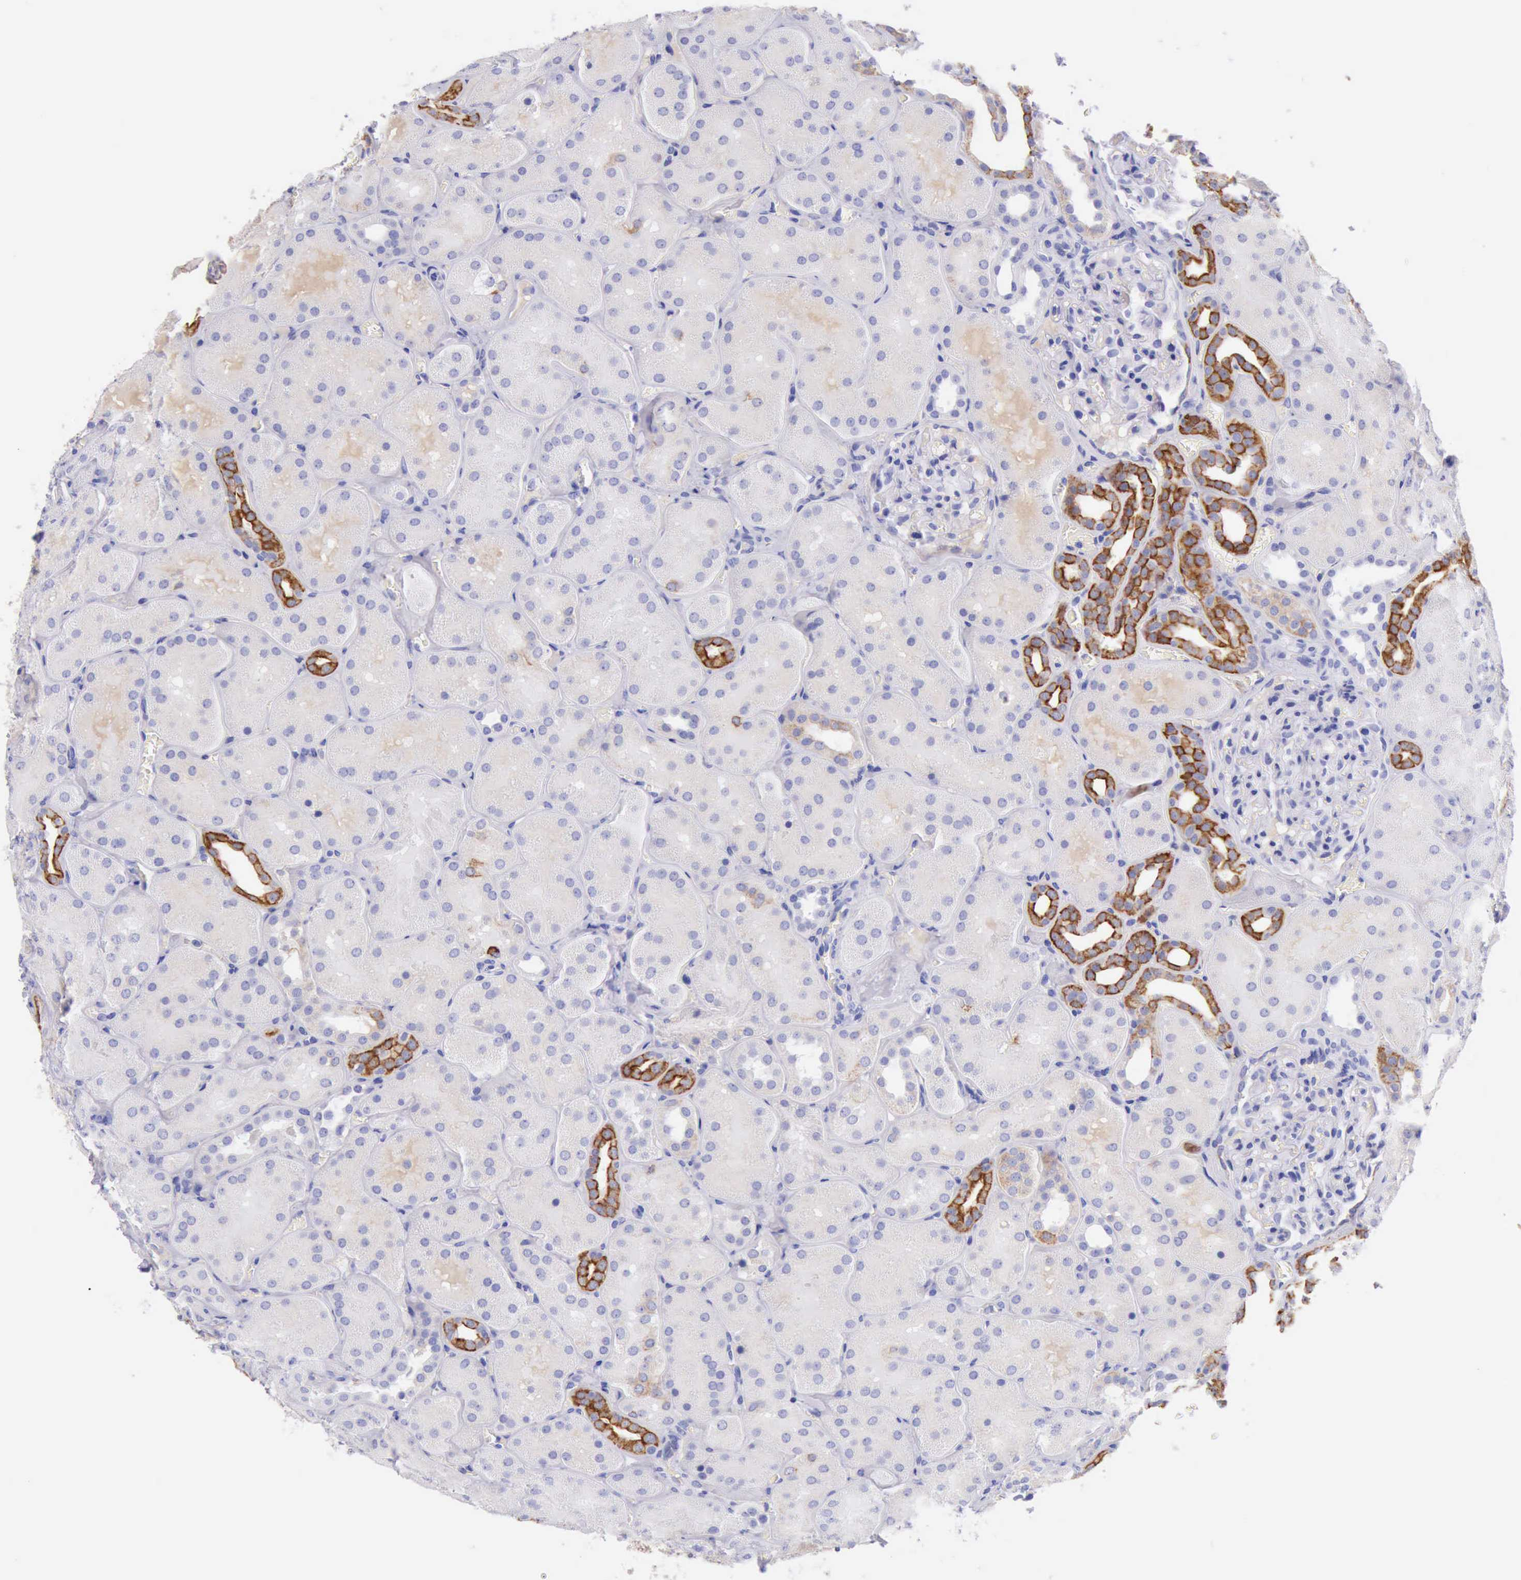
{"staining": {"intensity": "negative", "quantity": "none", "location": "none"}, "tissue": "kidney", "cell_type": "Cells in glomeruli", "image_type": "normal", "snomed": [{"axis": "morphology", "description": "Normal tissue, NOS"}, {"axis": "topography", "description": "Kidney"}], "caption": "This is an immunohistochemistry (IHC) histopathology image of normal kidney. There is no expression in cells in glomeruli.", "gene": "KRT8", "patient": {"sex": "male", "age": 28}}